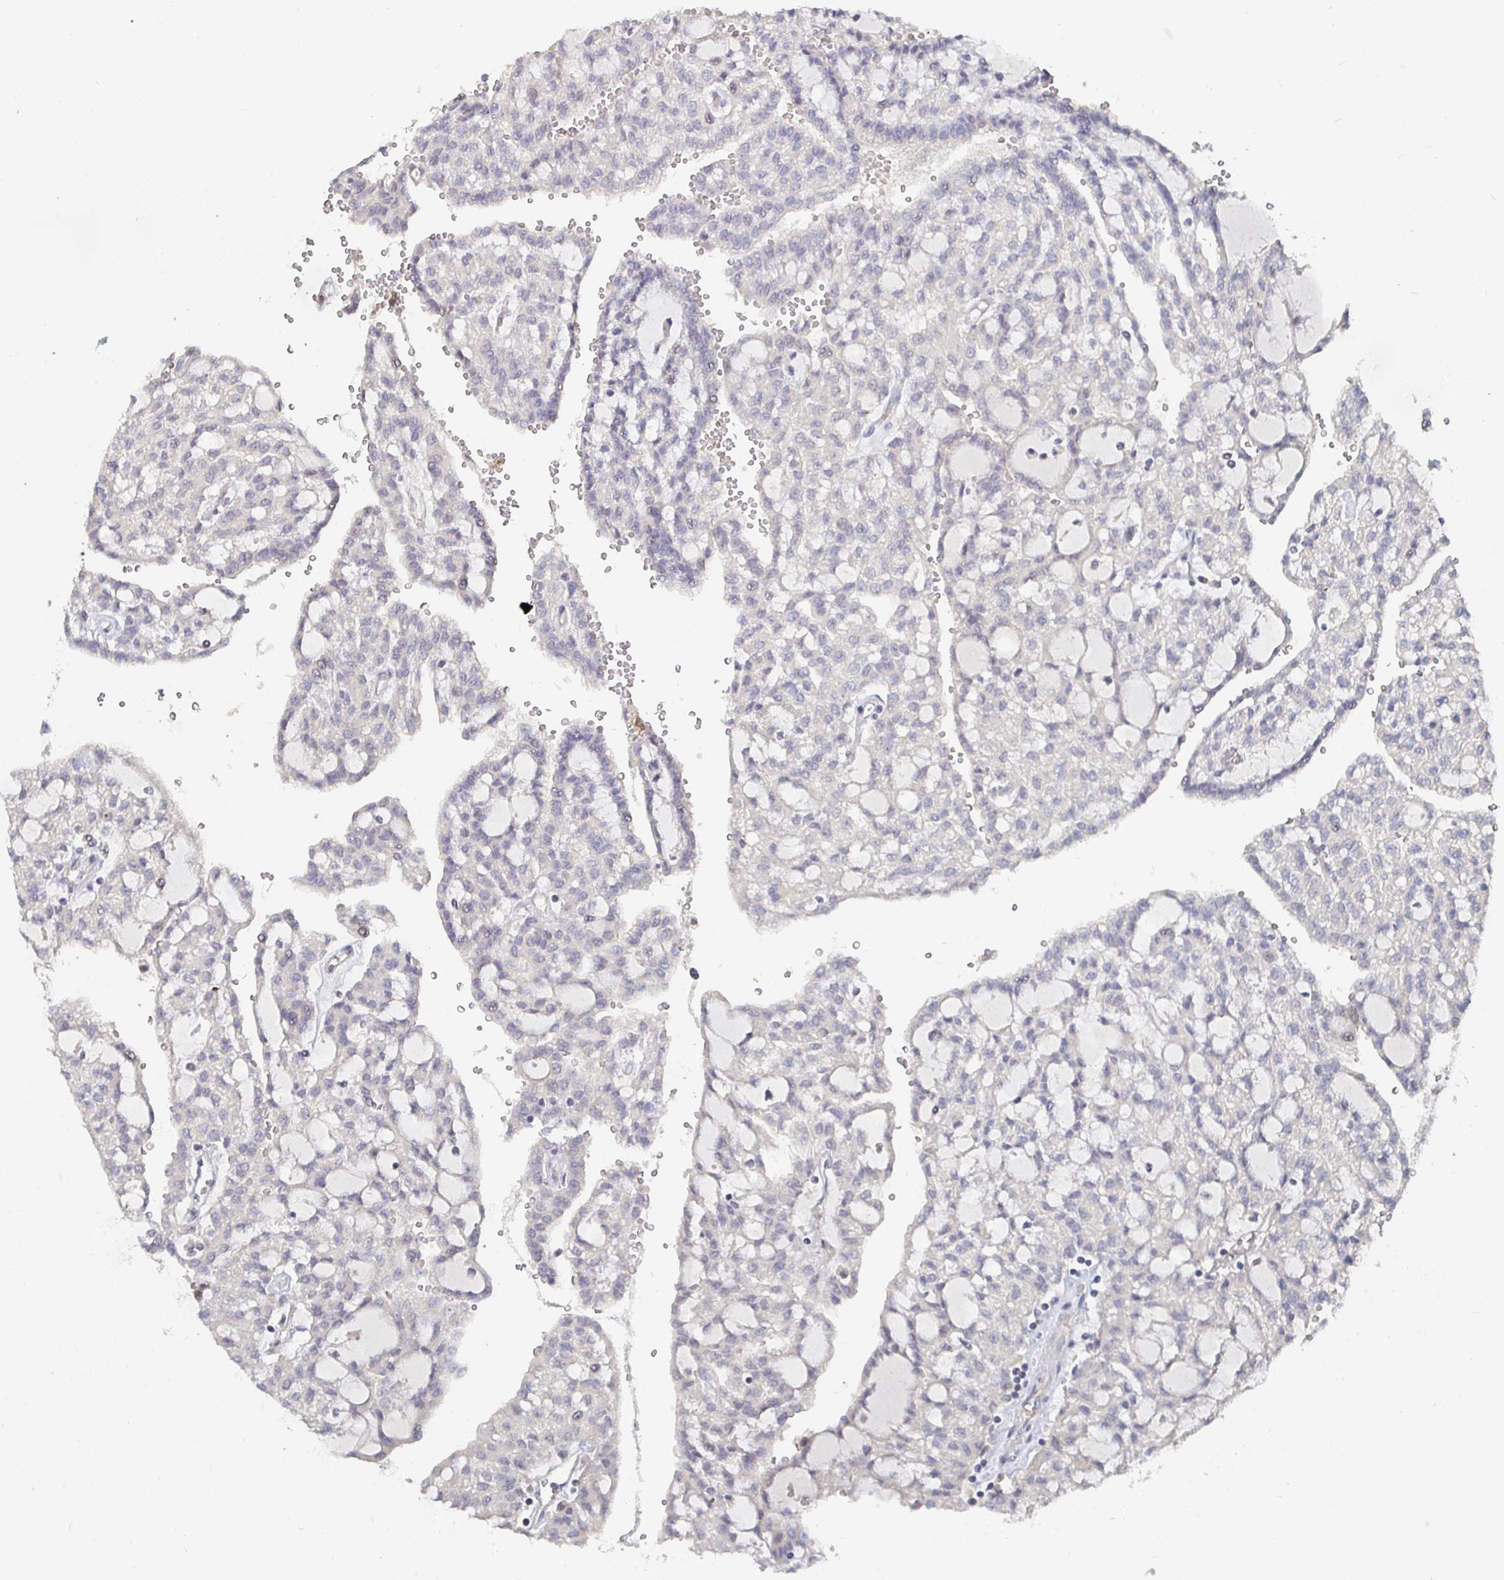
{"staining": {"intensity": "negative", "quantity": "none", "location": "none"}, "tissue": "renal cancer", "cell_type": "Tumor cells", "image_type": "cancer", "snomed": [{"axis": "morphology", "description": "Adenocarcinoma, NOS"}, {"axis": "topography", "description": "Kidney"}], "caption": "This is an immunohistochemistry (IHC) histopathology image of renal cancer (adenocarcinoma). There is no staining in tumor cells.", "gene": "MEIS1", "patient": {"sex": "male", "age": 63}}